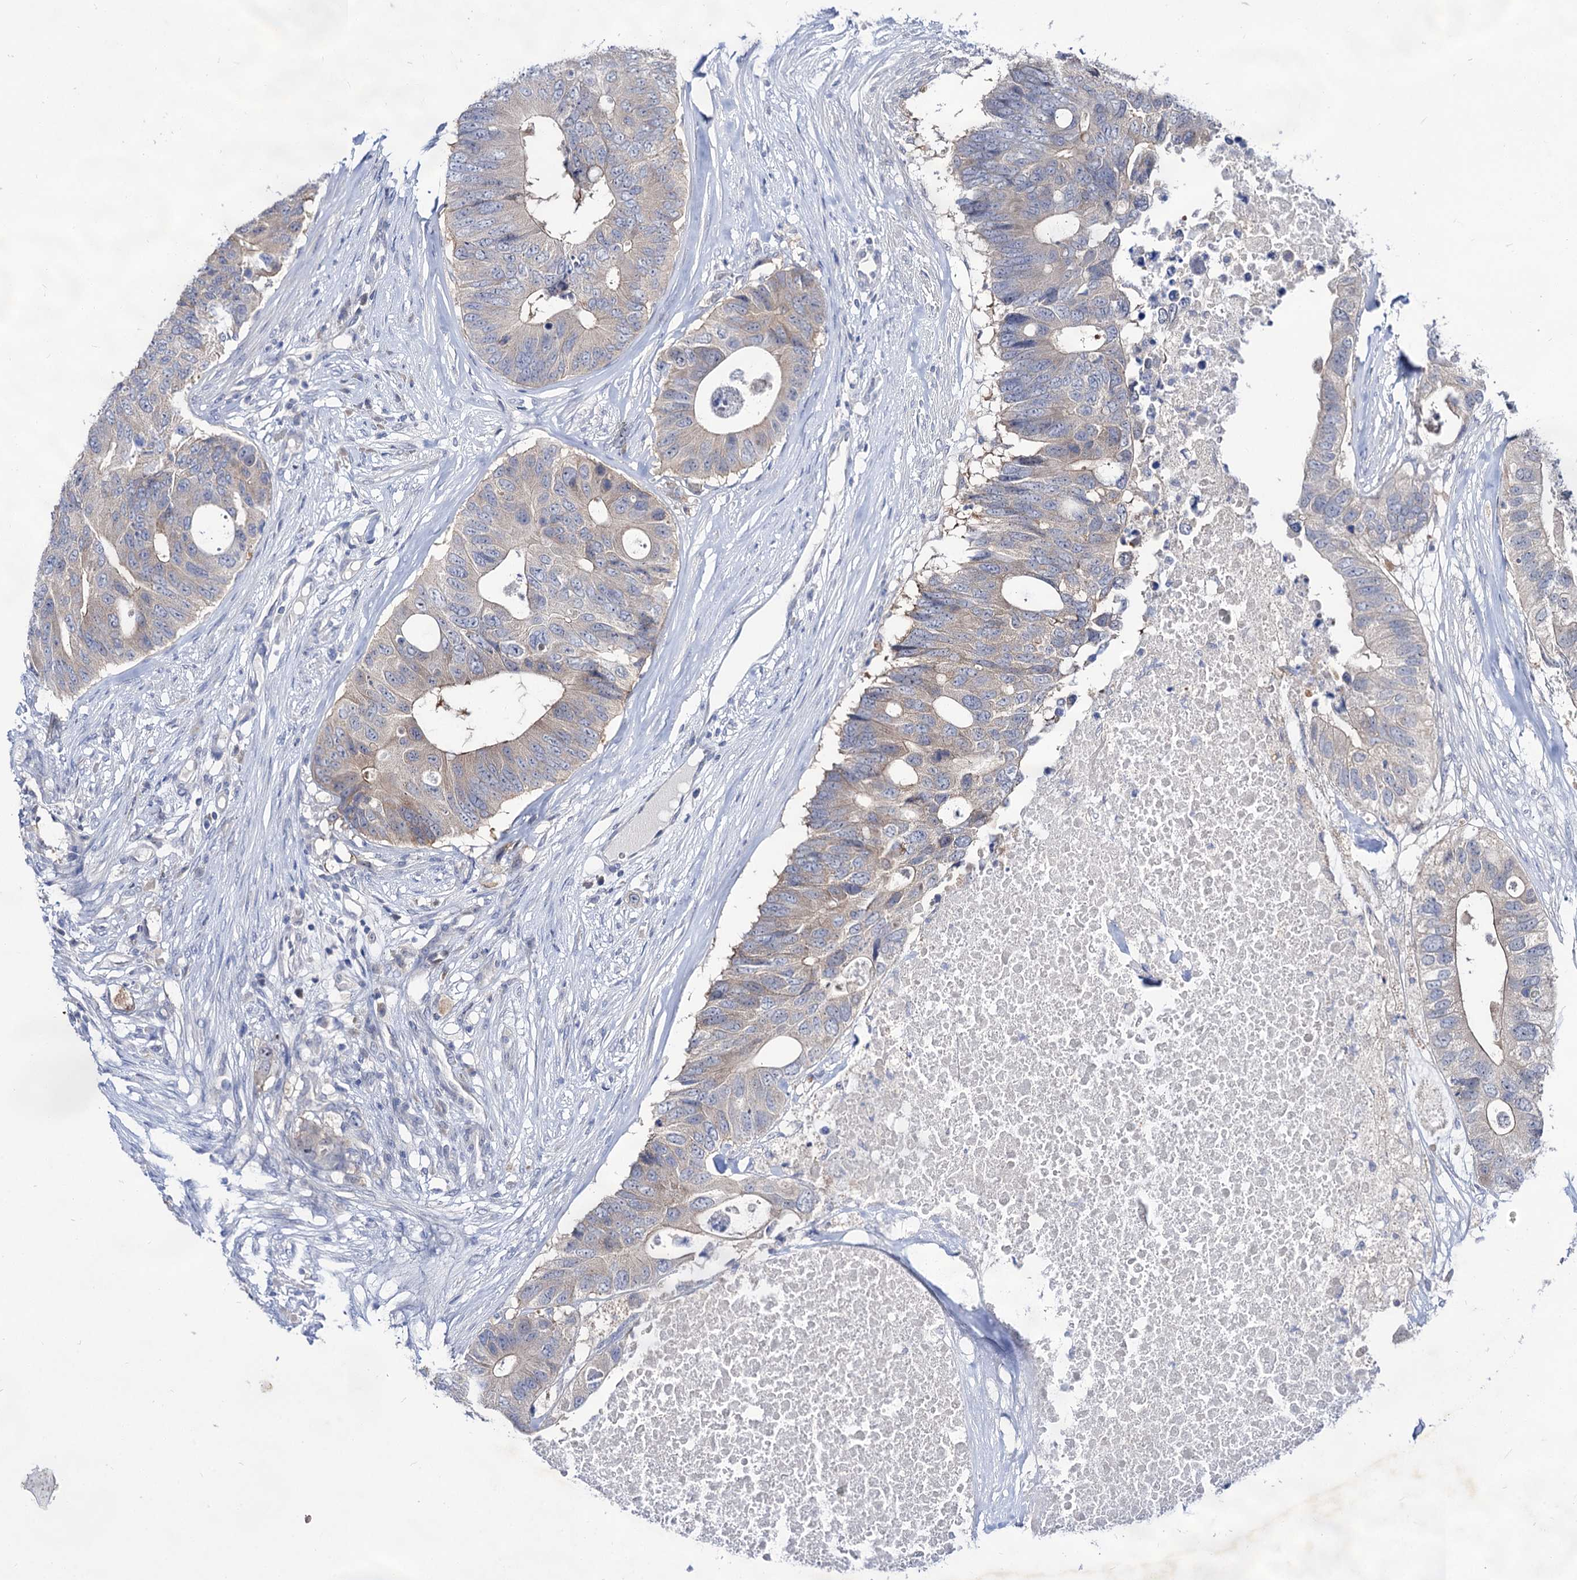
{"staining": {"intensity": "weak", "quantity": "<25%", "location": "cytoplasmic/membranous"}, "tissue": "colorectal cancer", "cell_type": "Tumor cells", "image_type": "cancer", "snomed": [{"axis": "morphology", "description": "Adenocarcinoma, NOS"}, {"axis": "topography", "description": "Colon"}], "caption": "IHC histopathology image of adenocarcinoma (colorectal) stained for a protein (brown), which exhibits no staining in tumor cells. (DAB (3,3'-diaminobenzidine) IHC, high magnification).", "gene": "ARFIP2", "patient": {"sex": "male", "age": 71}}